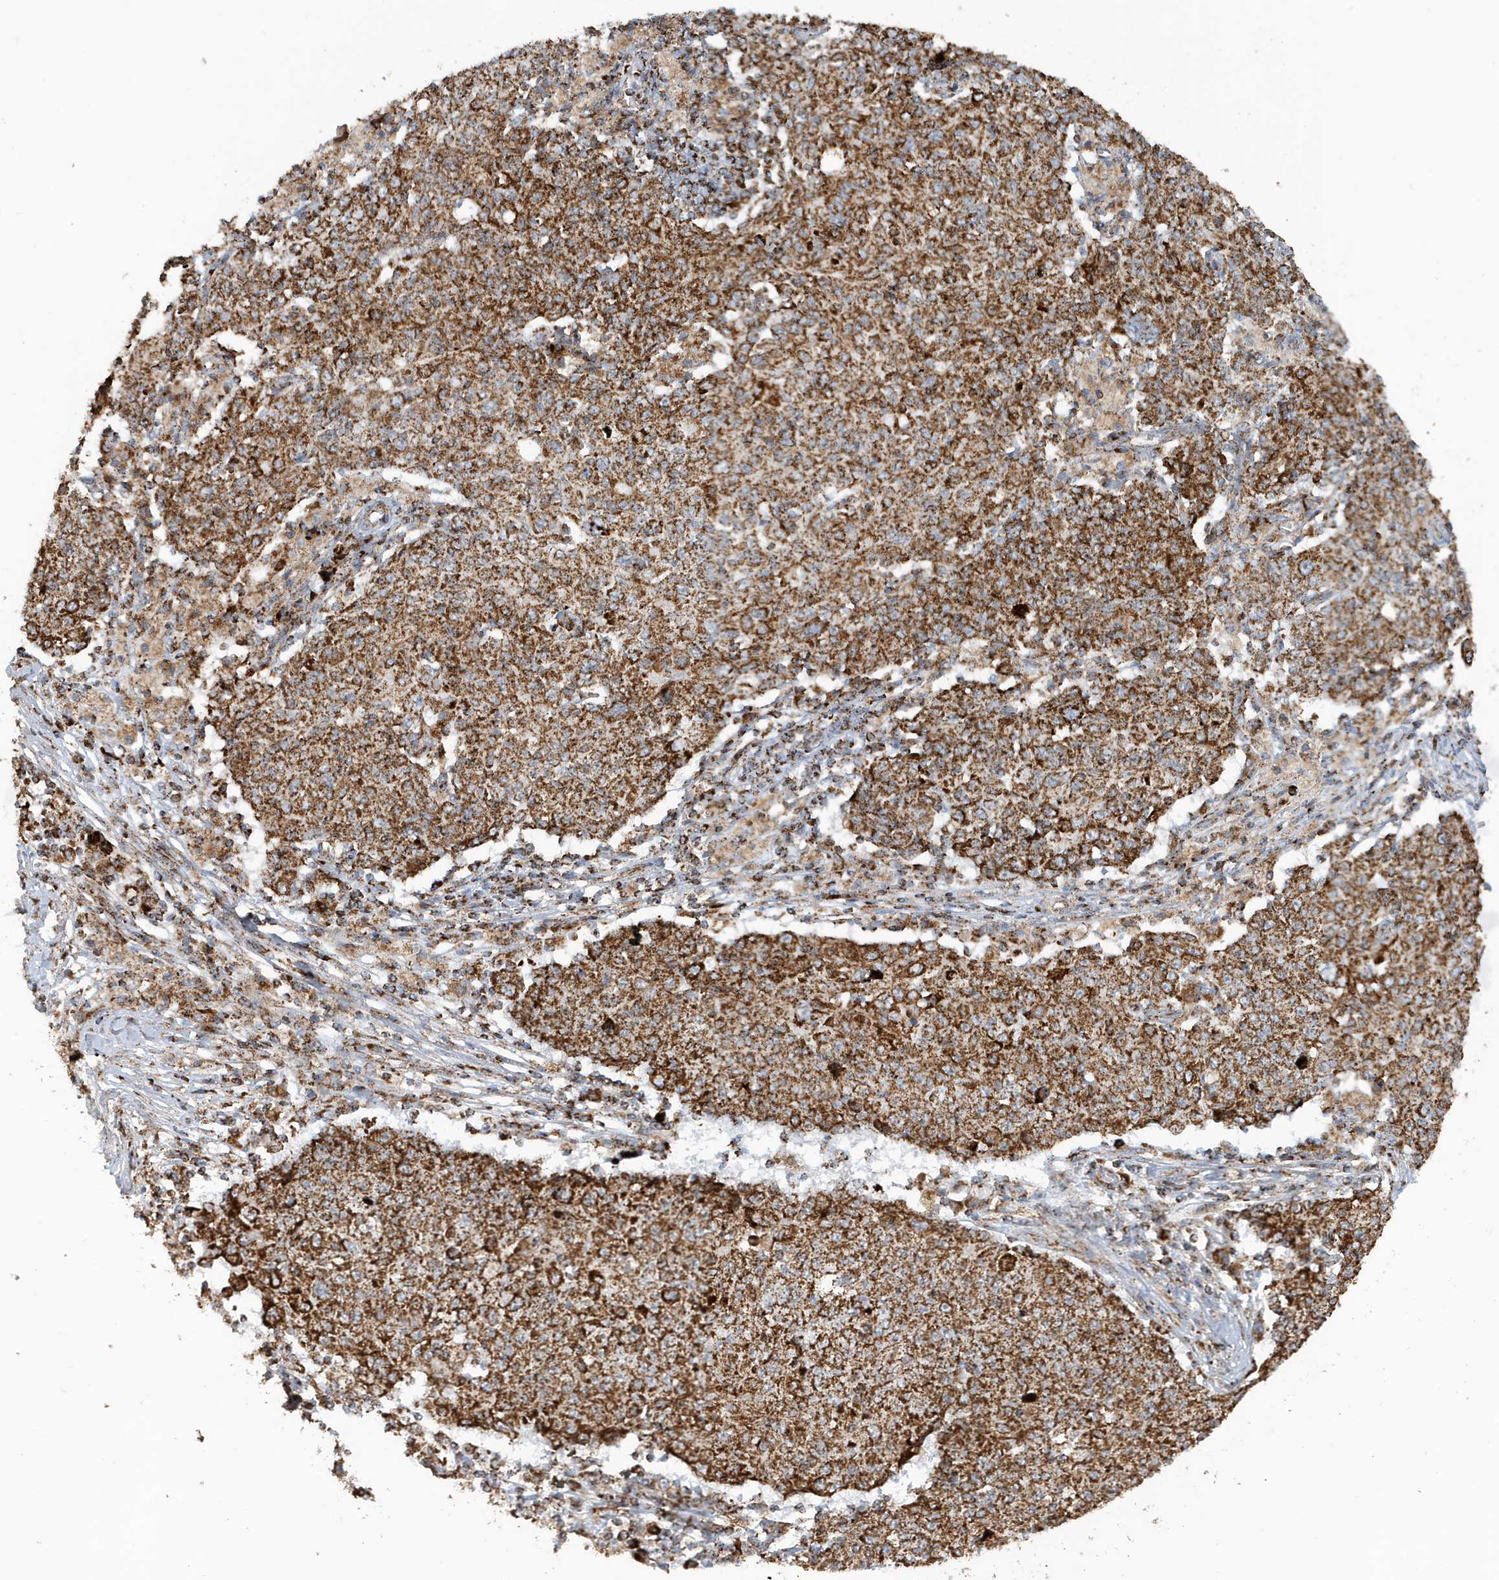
{"staining": {"intensity": "strong", "quantity": ">75%", "location": "cytoplasmic/membranous"}, "tissue": "ovarian cancer", "cell_type": "Tumor cells", "image_type": "cancer", "snomed": [{"axis": "morphology", "description": "Carcinoma, endometroid"}, {"axis": "topography", "description": "Ovary"}], "caption": "Human ovarian cancer (endometroid carcinoma) stained with a brown dye displays strong cytoplasmic/membranous positive staining in about >75% of tumor cells.", "gene": "MAN1A1", "patient": {"sex": "female", "age": 42}}